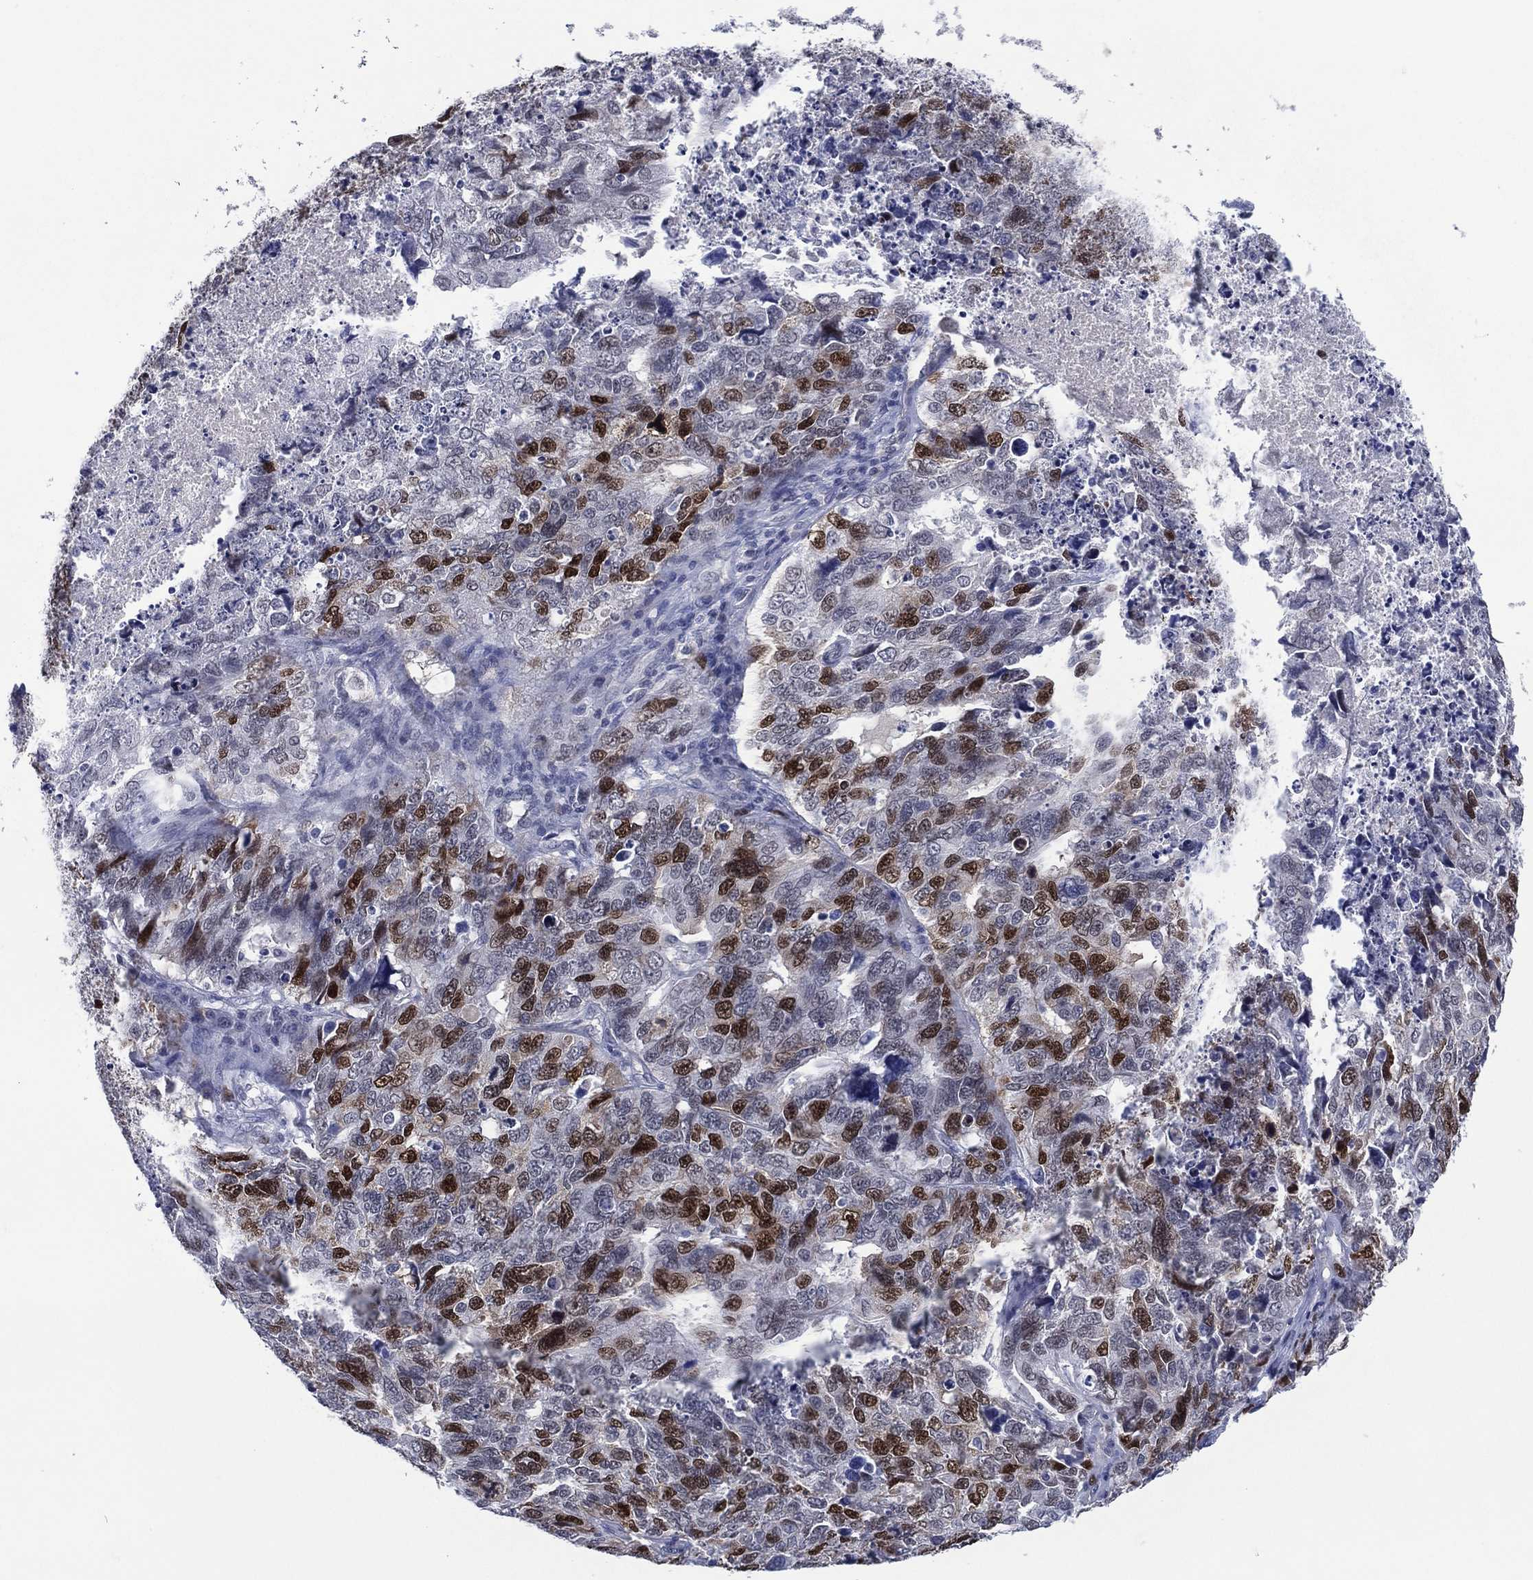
{"staining": {"intensity": "strong", "quantity": "25%-75%", "location": "nuclear"}, "tissue": "cervical cancer", "cell_type": "Tumor cells", "image_type": "cancer", "snomed": [{"axis": "morphology", "description": "Squamous cell carcinoma, NOS"}, {"axis": "topography", "description": "Cervix"}], "caption": "Cervical squamous cell carcinoma stained for a protein (brown) demonstrates strong nuclear positive staining in approximately 25%-75% of tumor cells.", "gene": "GATA6", "patient": {"sex": "female", "age": 63}}